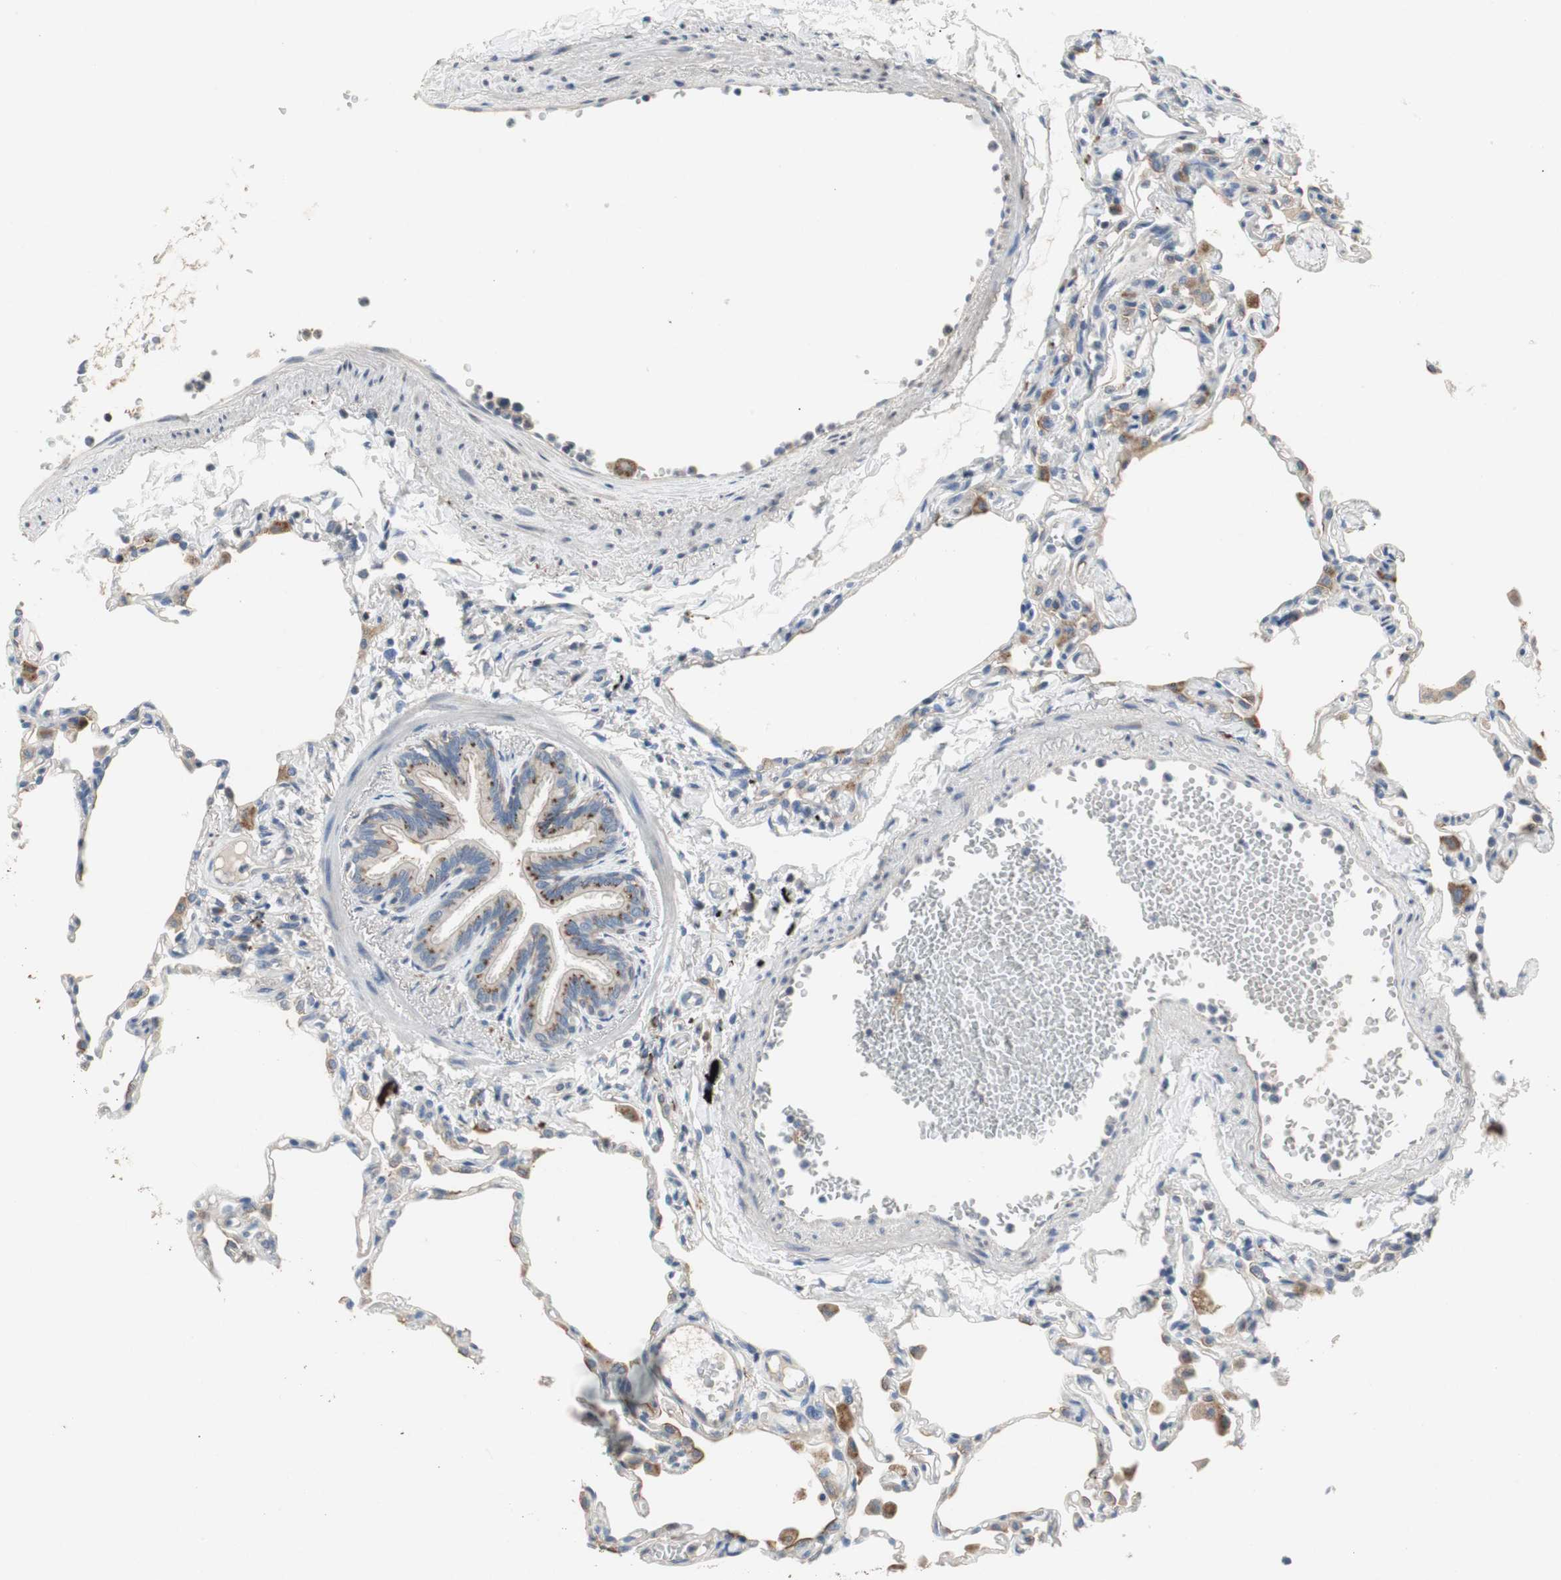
{"staining": {"intensity": "negative", "quantity": "none", "location": "none"}, "tissue": "lung", "cell_type": "Alveolar cells", "image_type": "normal", "snomed": [{"axis": "morphology", "description": "Normal tissue, NOS"}, {"axis": "topography", "description": "Lung"}], "caption": "This is a histopathology image of immunohistochemistry staining of normal lung, which shows no expression in alveolar cells.", "gene": "ALPL", "patient": {"sex": "female", "age": 49}}